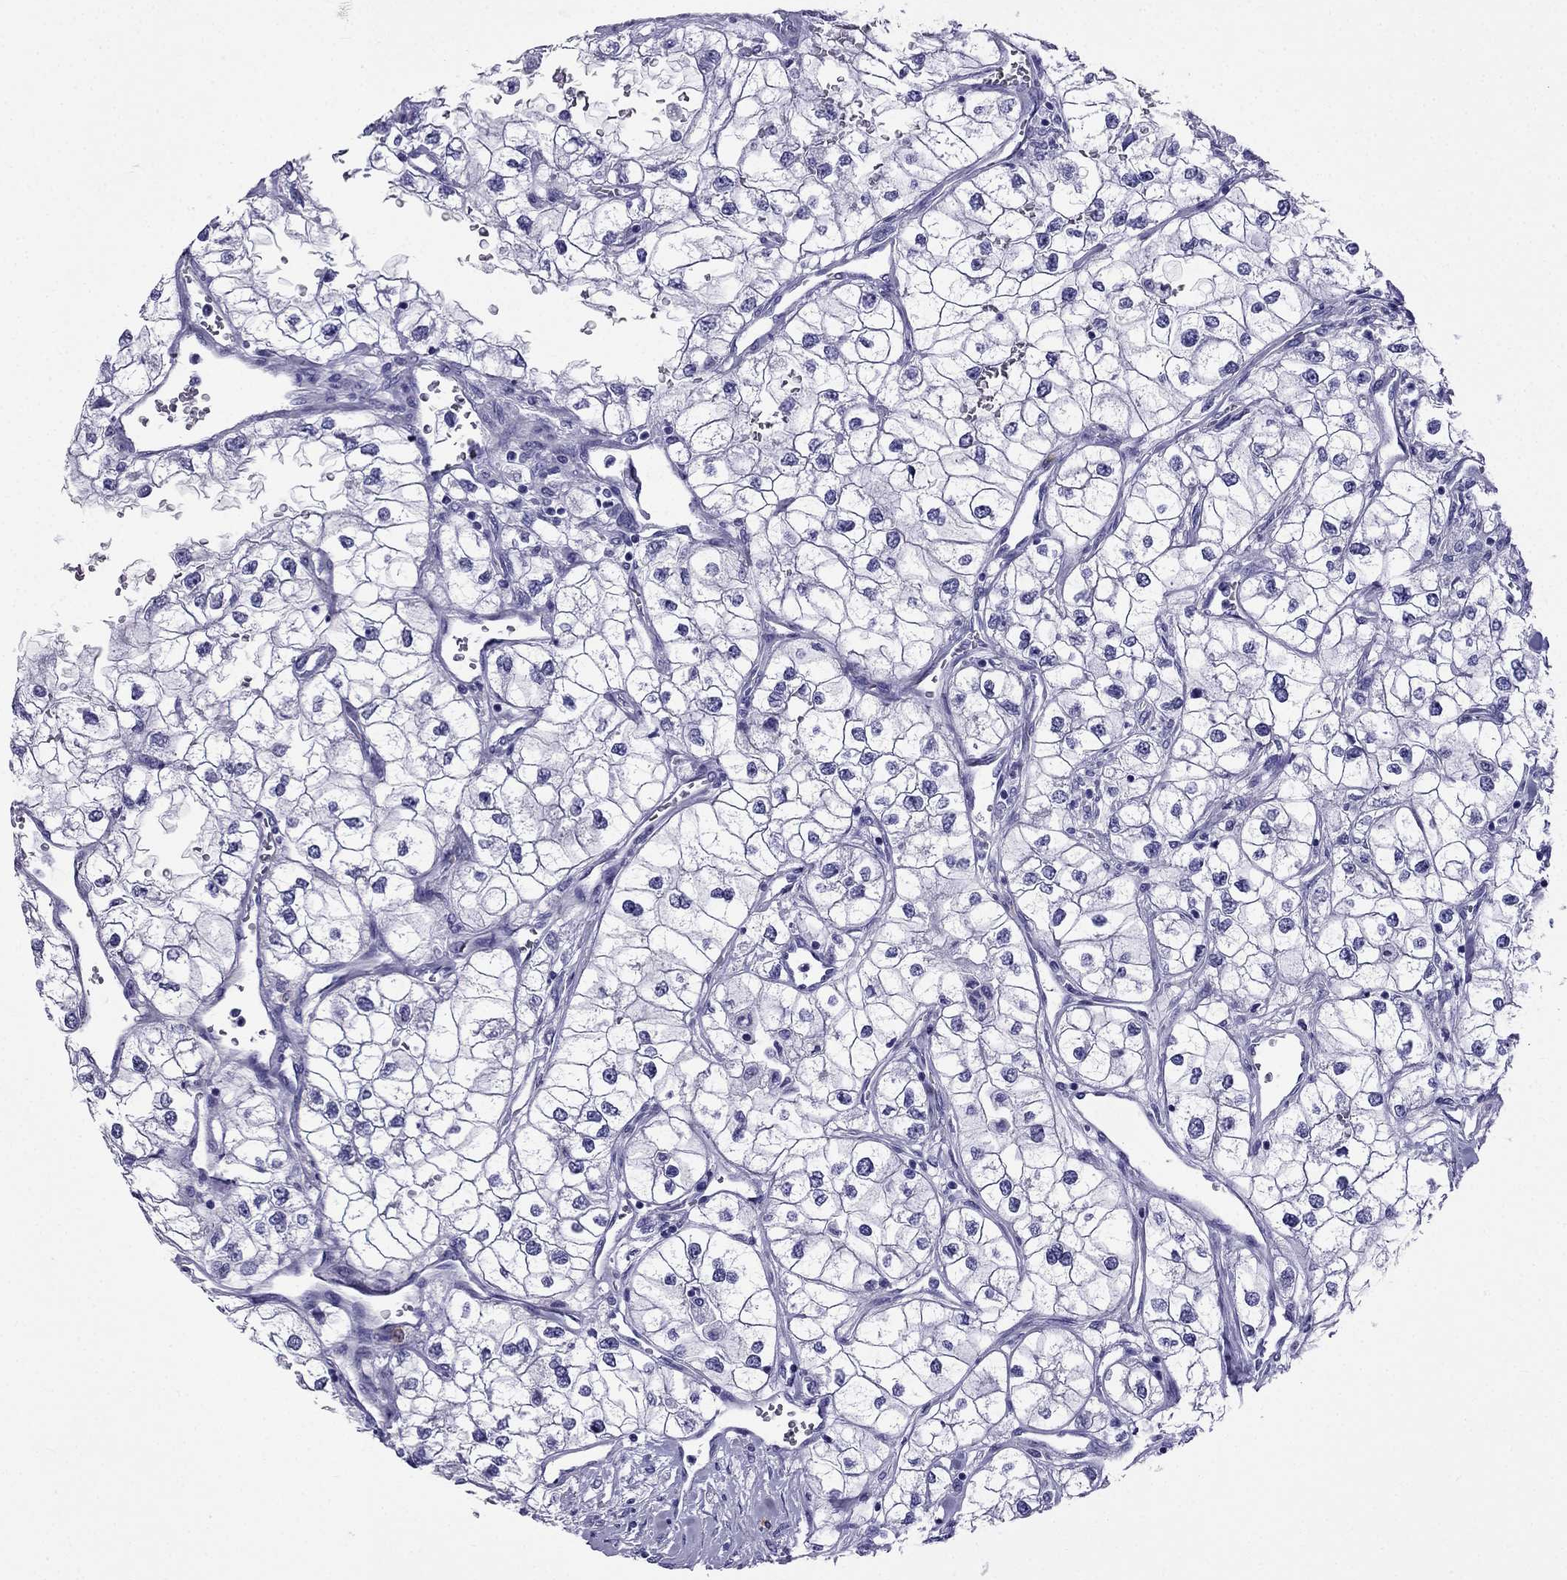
{"staining": {"intensity": "negative", "quantity": "none", "location": "none"}, "tissue": "renal cancer", "cell_type": "Tumor cells", "image_type": "cancer", "snomed": [{"axis": "morphology", "description": "Adenocarcinoma, NOS"}, {"axis": "topography", "description": "Kidney"}], "caption": "A micrograph of human renal cancer (adenocarcinoma) is negative for staining in tumor cells. The staining is performed using DAB brown chromogen with nuclei counter-stained in using hematoxylin.", "gene": "ARR3", "patient": {"sex": "male", "age": 59}}